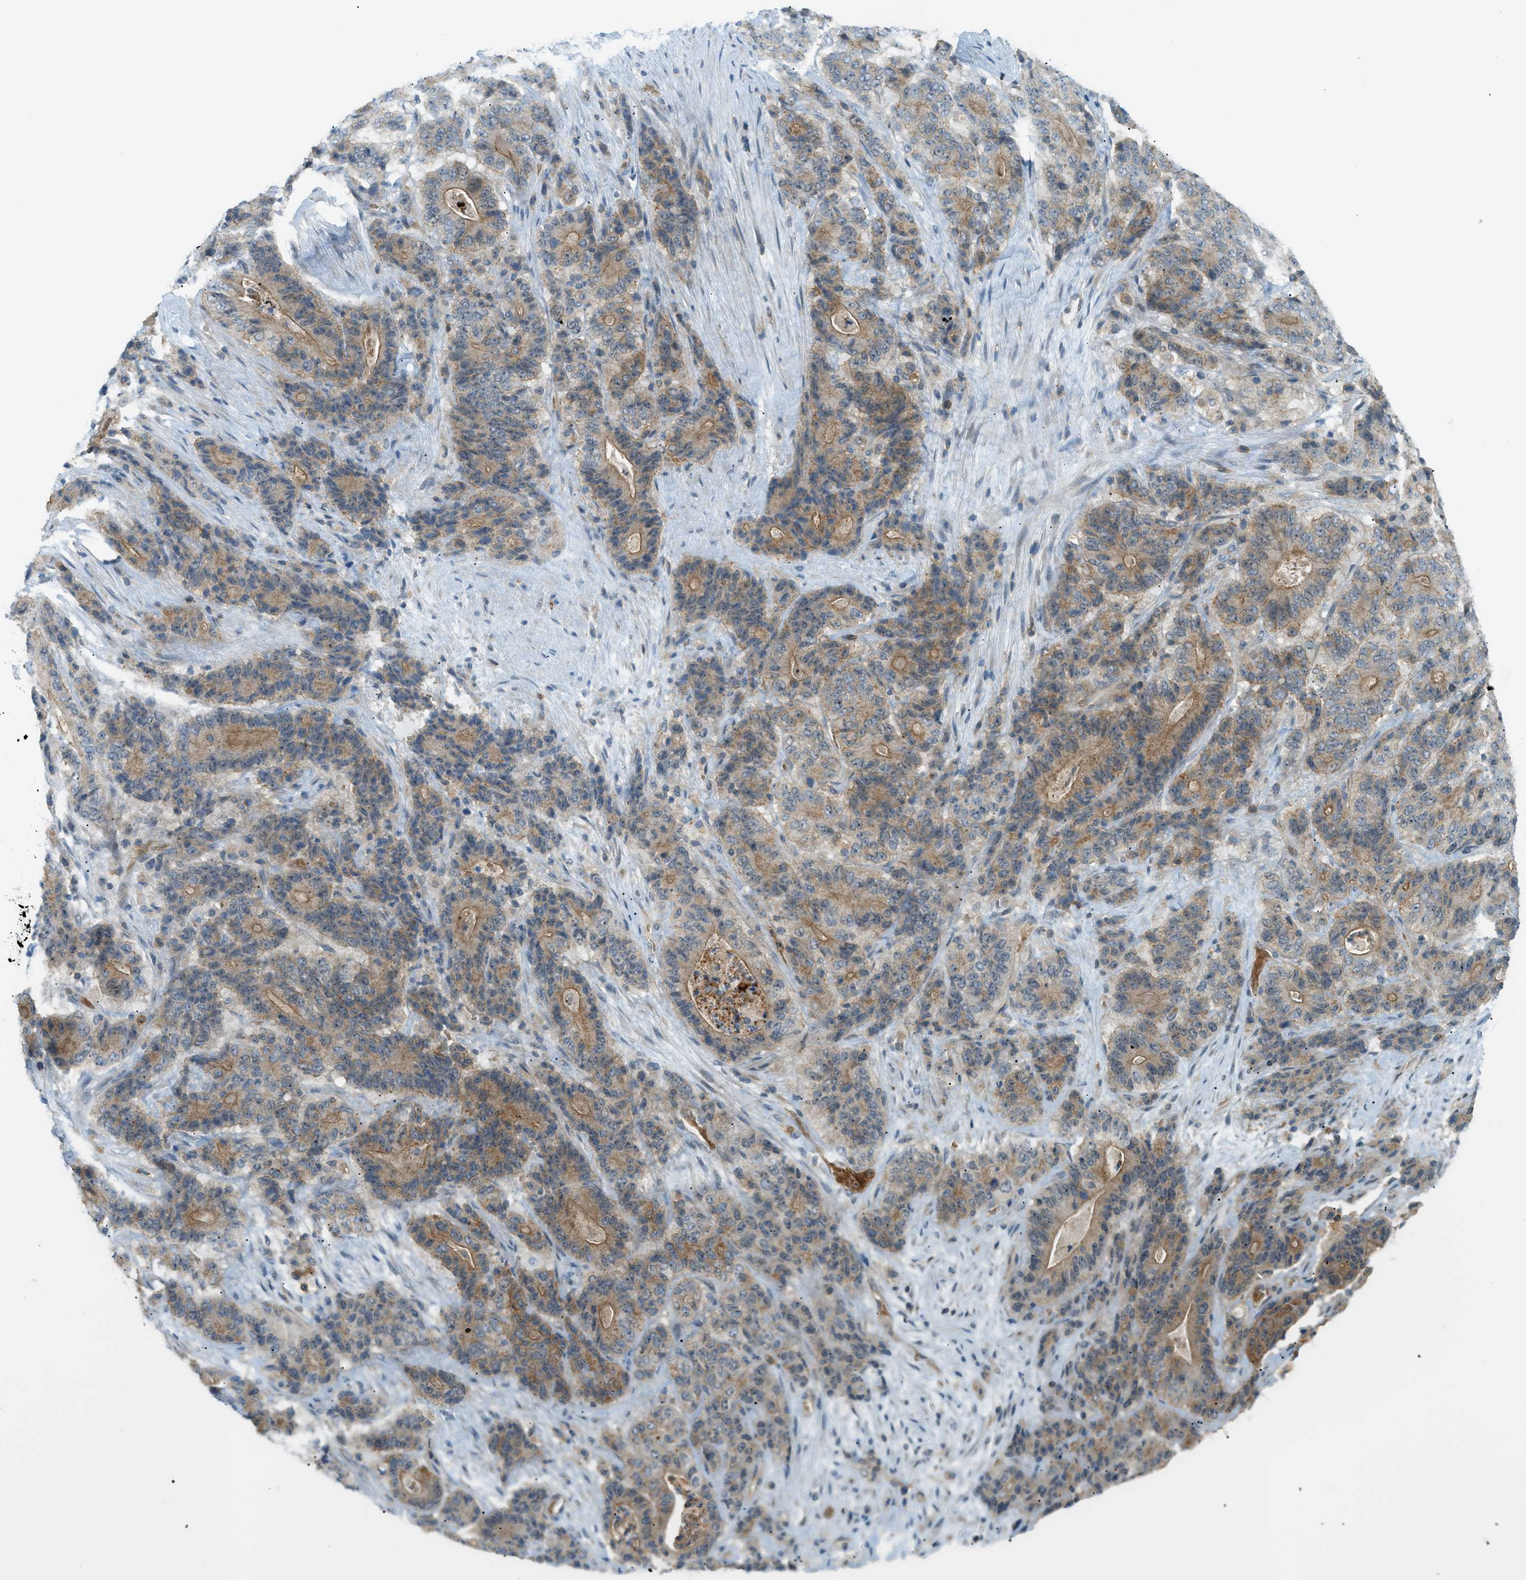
{"staining": {"intensity": "moderate", "quantity": "25%-75%", "location": "cytoplasmic/membranous"}, "tissue": "stomach cancer", "cell_type": "Tumor cells", "image_type": "cancer", "snomed": [{"axis": "morphology", "description": "Adenocarcinoma, NOS"}, {"axis": "topography", "description": "Stomach"}], "caption": "A brown stain shows moderate cytoplasmic/membranous positivity of a protein in stomach adenocarcinoma tumor cells.", "gene": "GRK6", "patient": {"sex": "female", "age": 73}}